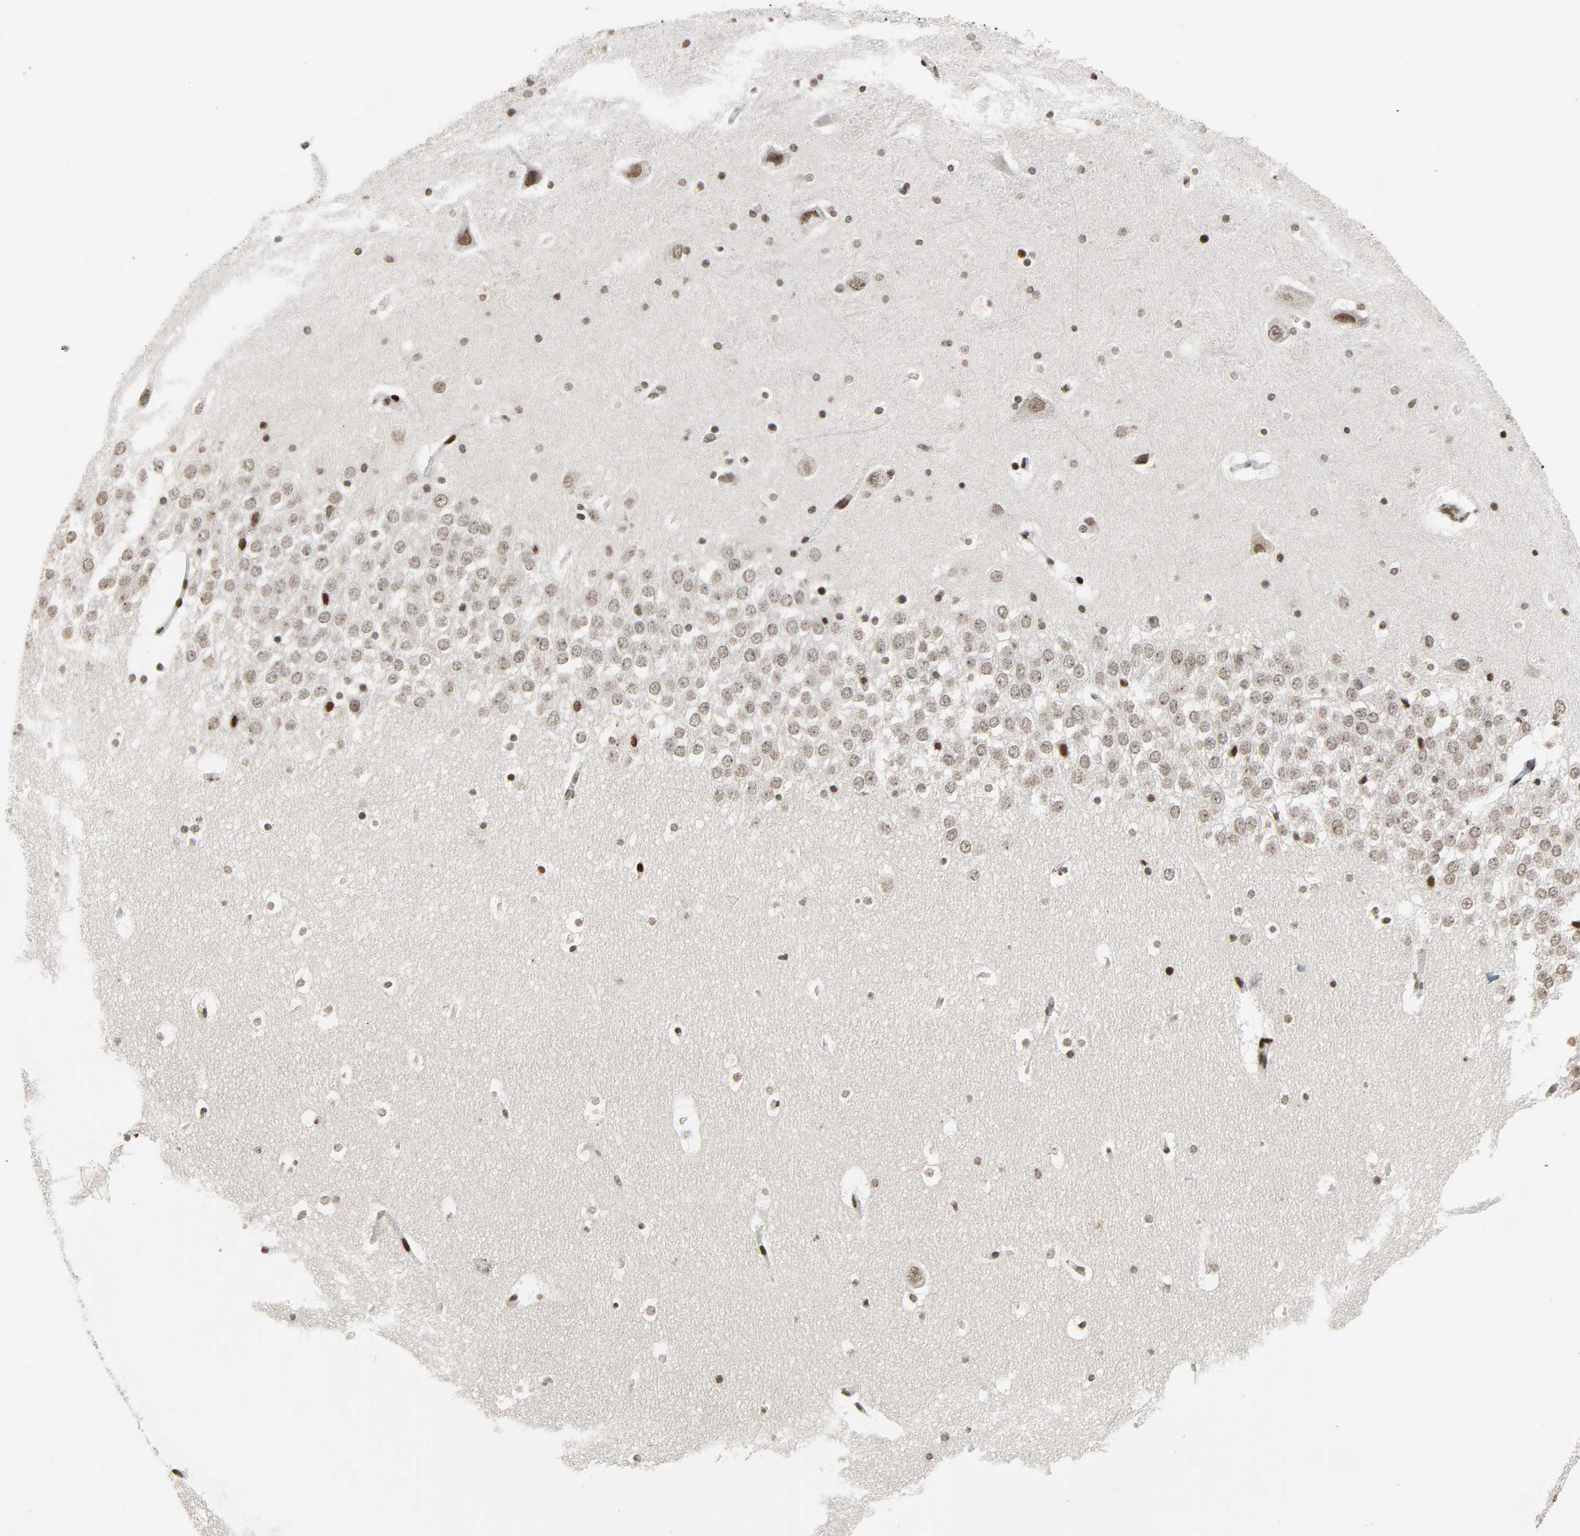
{"staining": {"intensity": "moderate", "quantity": ">75%", "location": "nuclear"}, "tissue": "hippocampus", "cell_type": "Glial cells", "image_type": "normal", "snomed": [{"axis": "morphology", "description": "Normal tissue, NOS"}, {"axis": "topography", "description": "Hippocampus"}], "caption": "Human hippocampus stained for a protein (brown) shows moderate nuclear positive expression in approximately >75% of glial cells.", "gene": "RXRA", "patient": {"sex": "male", "age": 45}}